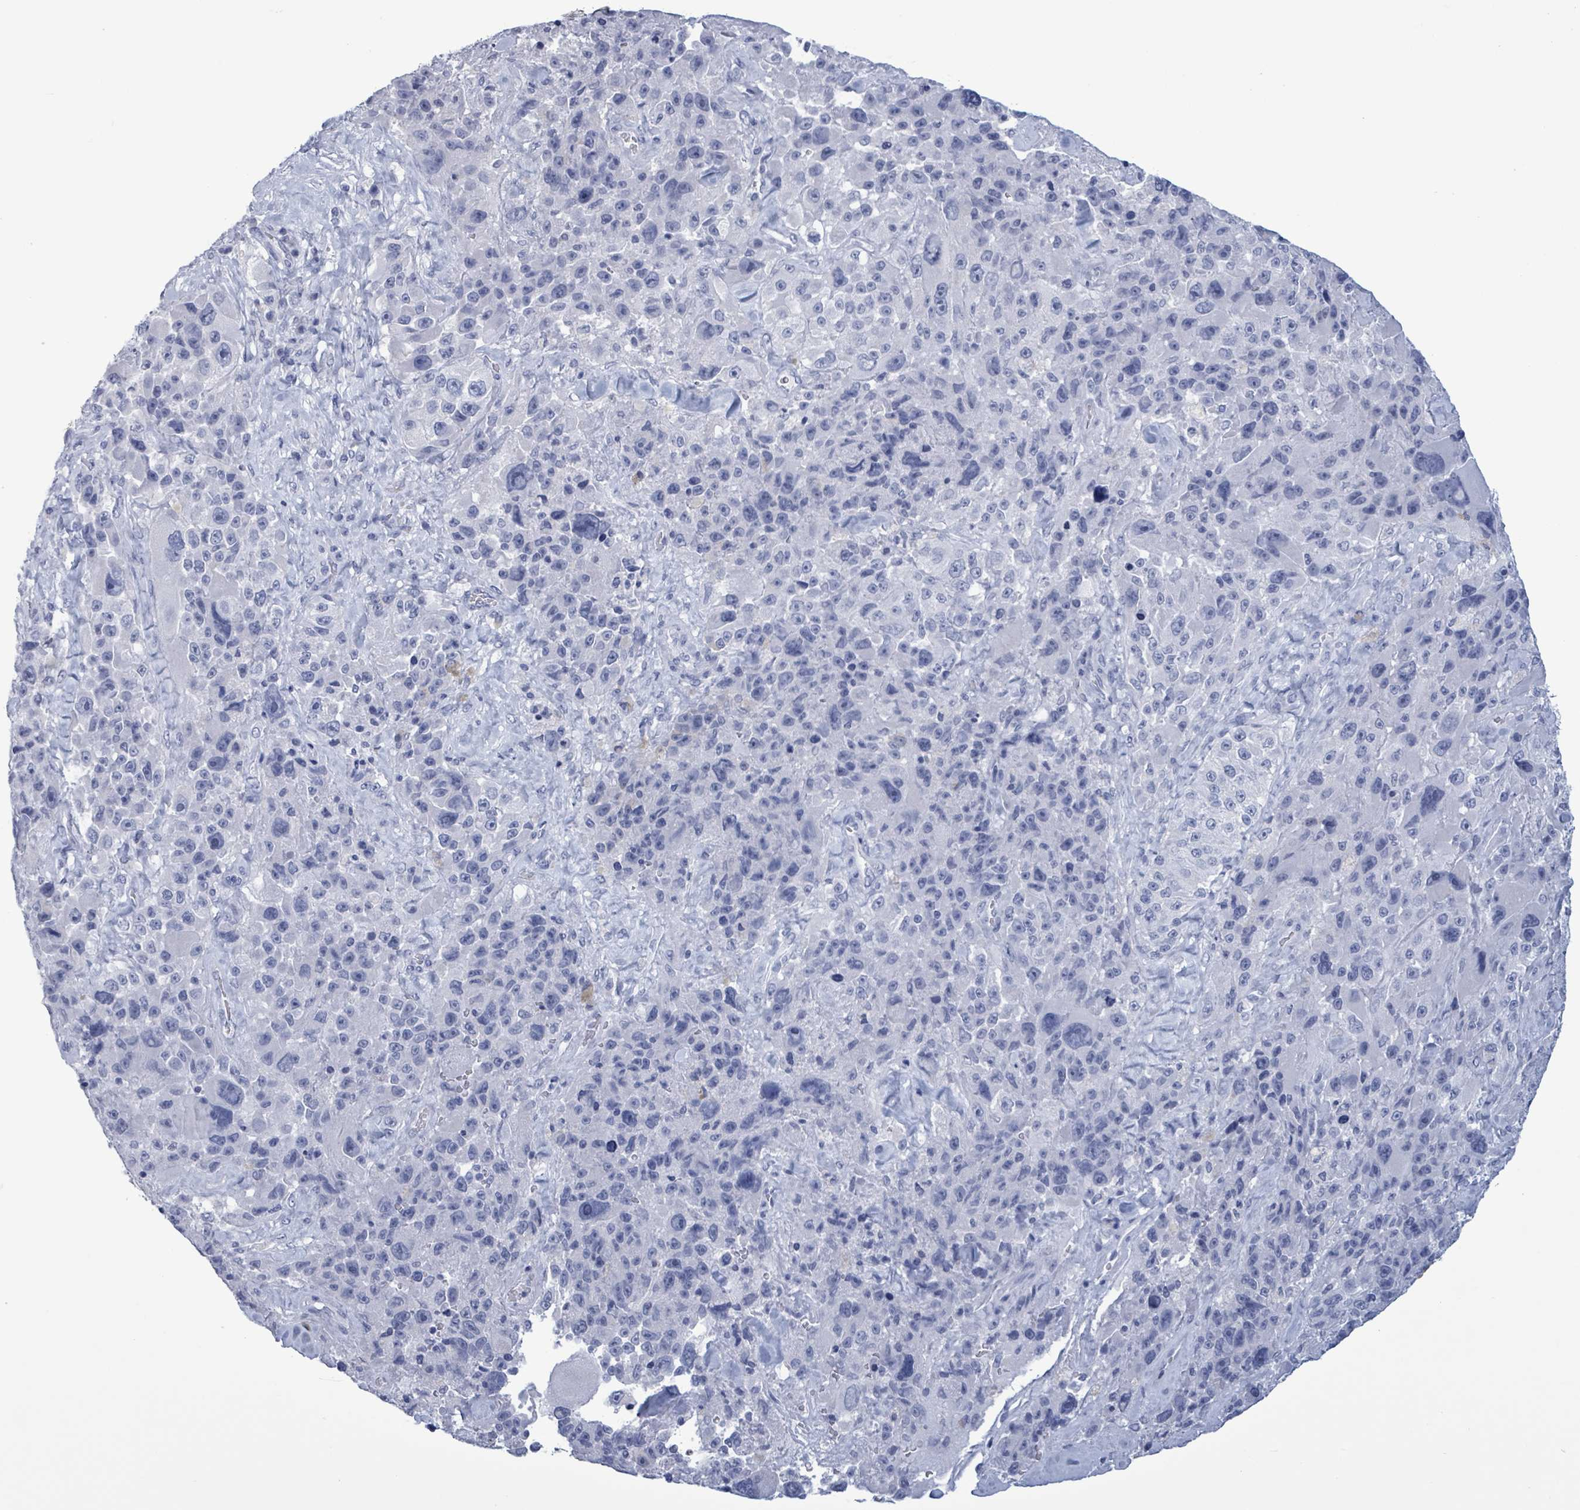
{"staining": {"intensity": "negative", "quantity": "none", "location": "none"}, "tissue": "melanoma", "cell_type": "Tumor cells", "image_type": "cancer", "snomed": [{"axis": "morphology", "description": "Malignant melanoma, Metastatic site"}, {"axis": "topography", "description": "Lymph node"}], "caption": "The immunohistochemistry (IHC) histopathology image has no significant positivity in tumor cells of malignant melanoma (metastatic site) tissue. The staining is performed using DAB (3,3'-diaminobenzidine) brown chromogen with nuclei counter-stained in using hematoxylin.", "gene": "NKX2-1", "patient": {"sex": "male", "age": 62}}